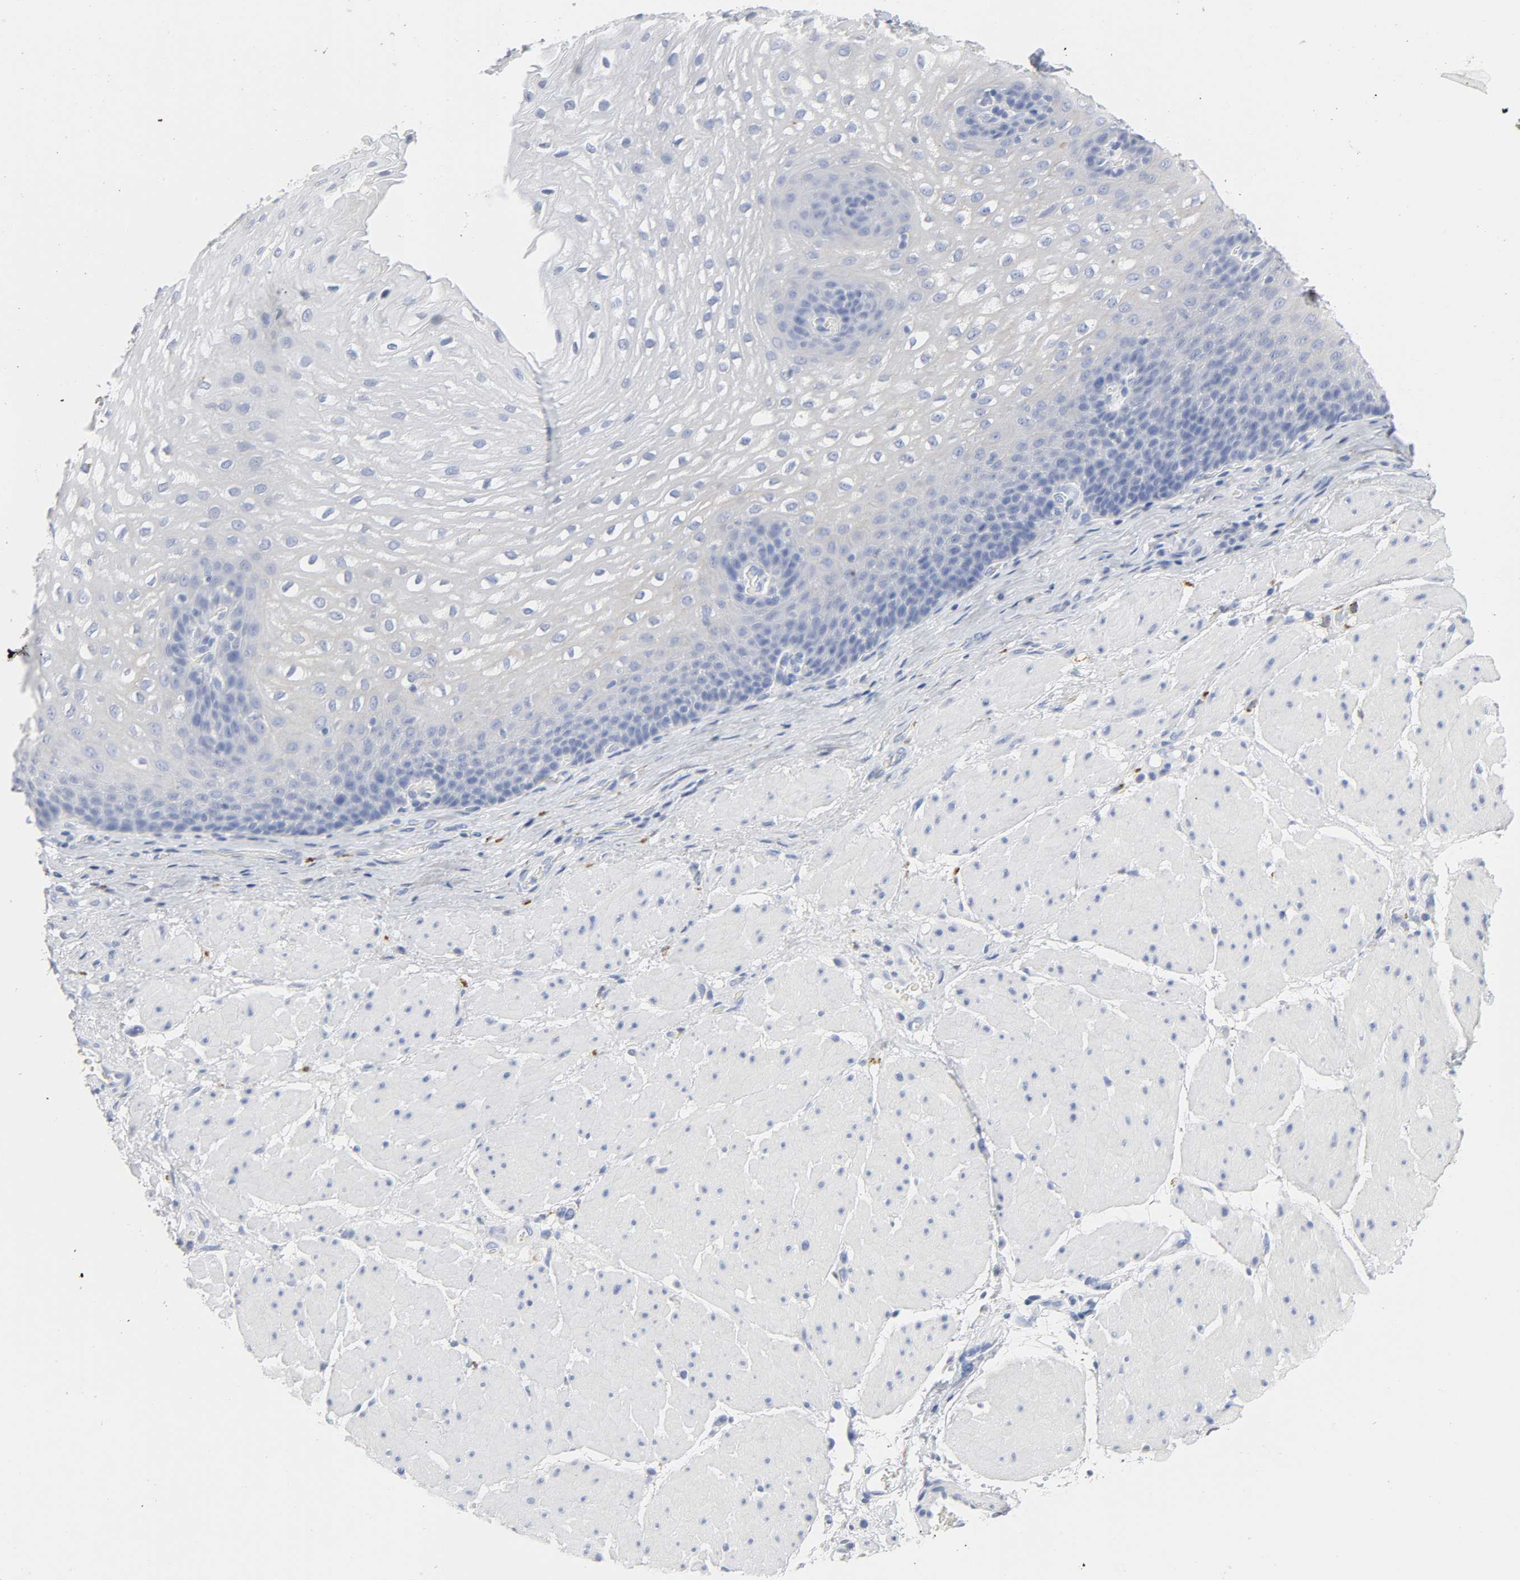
{"staining": {"intensity": "negative", "quantity": "none", "location": "none"}, "tissue": "esophagus", "cell_type": "Squamous epithelial cells", "image_type": "normal", "snomed": [{"axis": "morphology", "description": "Normal tissue, NOS"}, {"axis": "topography", "description": "Esophagus"}], "caption": "Photomicrograph shows no protein expression in squamous epithelial cells of unremarkable esophagus. (Stains: DAB immunohistochemistry with hematoxylin counter stain, Microscopy: brightfield microscopy at high magnification).", "gene": "ACP3", "patient": {"sex": "male", "age": 48}}